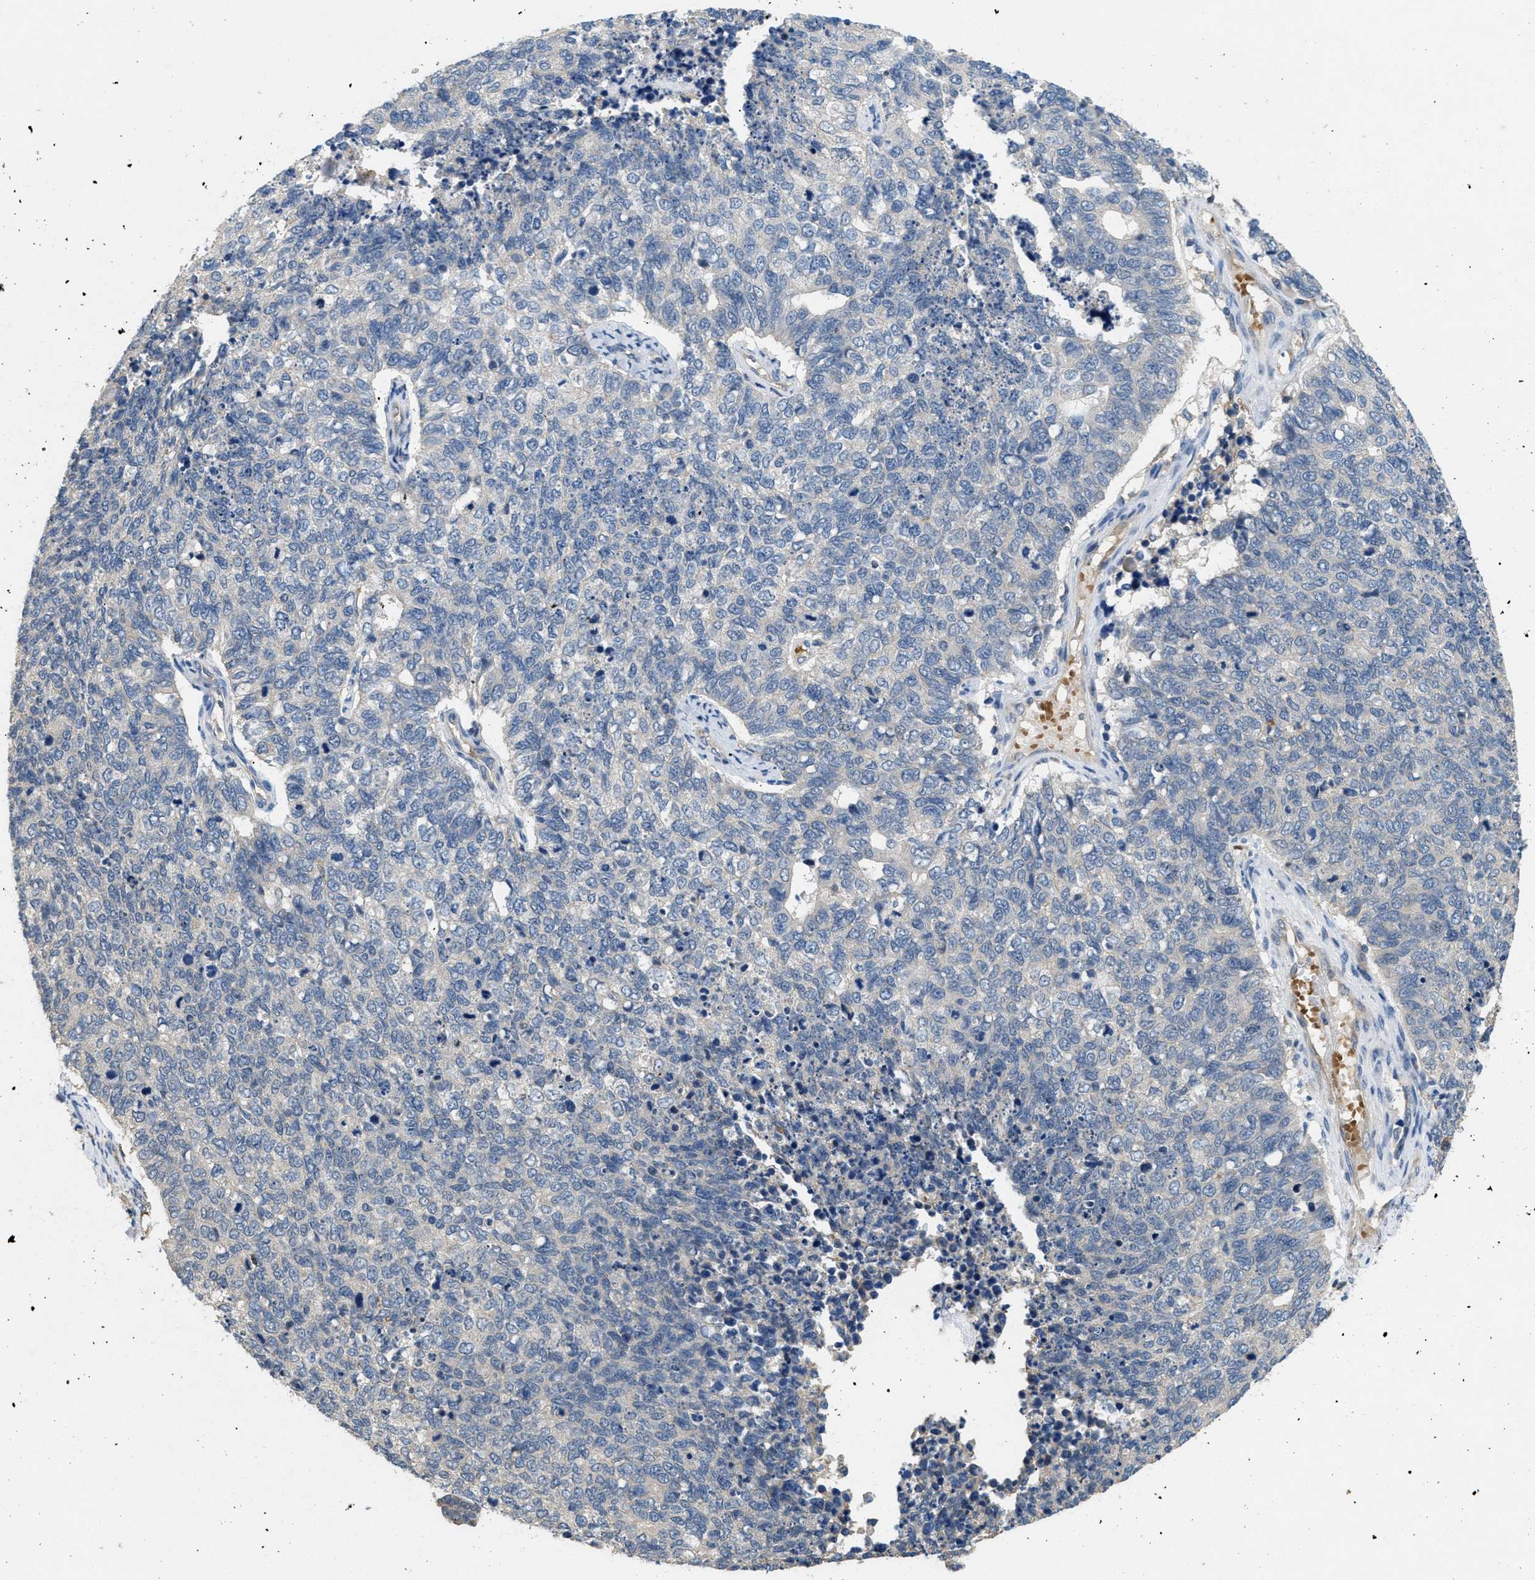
{"staining": {"intensity": "negative", "quantity": "none", "location": "none"}, "tissue": "cervical cancer", "cell_type": "Tumor cells", "image_type": "cancer", "snomed": [{"axis": "morphology", "description": "Squamous cell carcinoma, NOS"}, {"axis": "topography", "description": "Cervix"}], "caption": "Immunohistochemical staining of squamous cell carcinoma (cervical) exhibits no significant expression in tumor cells.", "gene": "DGKE", "patient": {"sex": "female", "age": 63}}